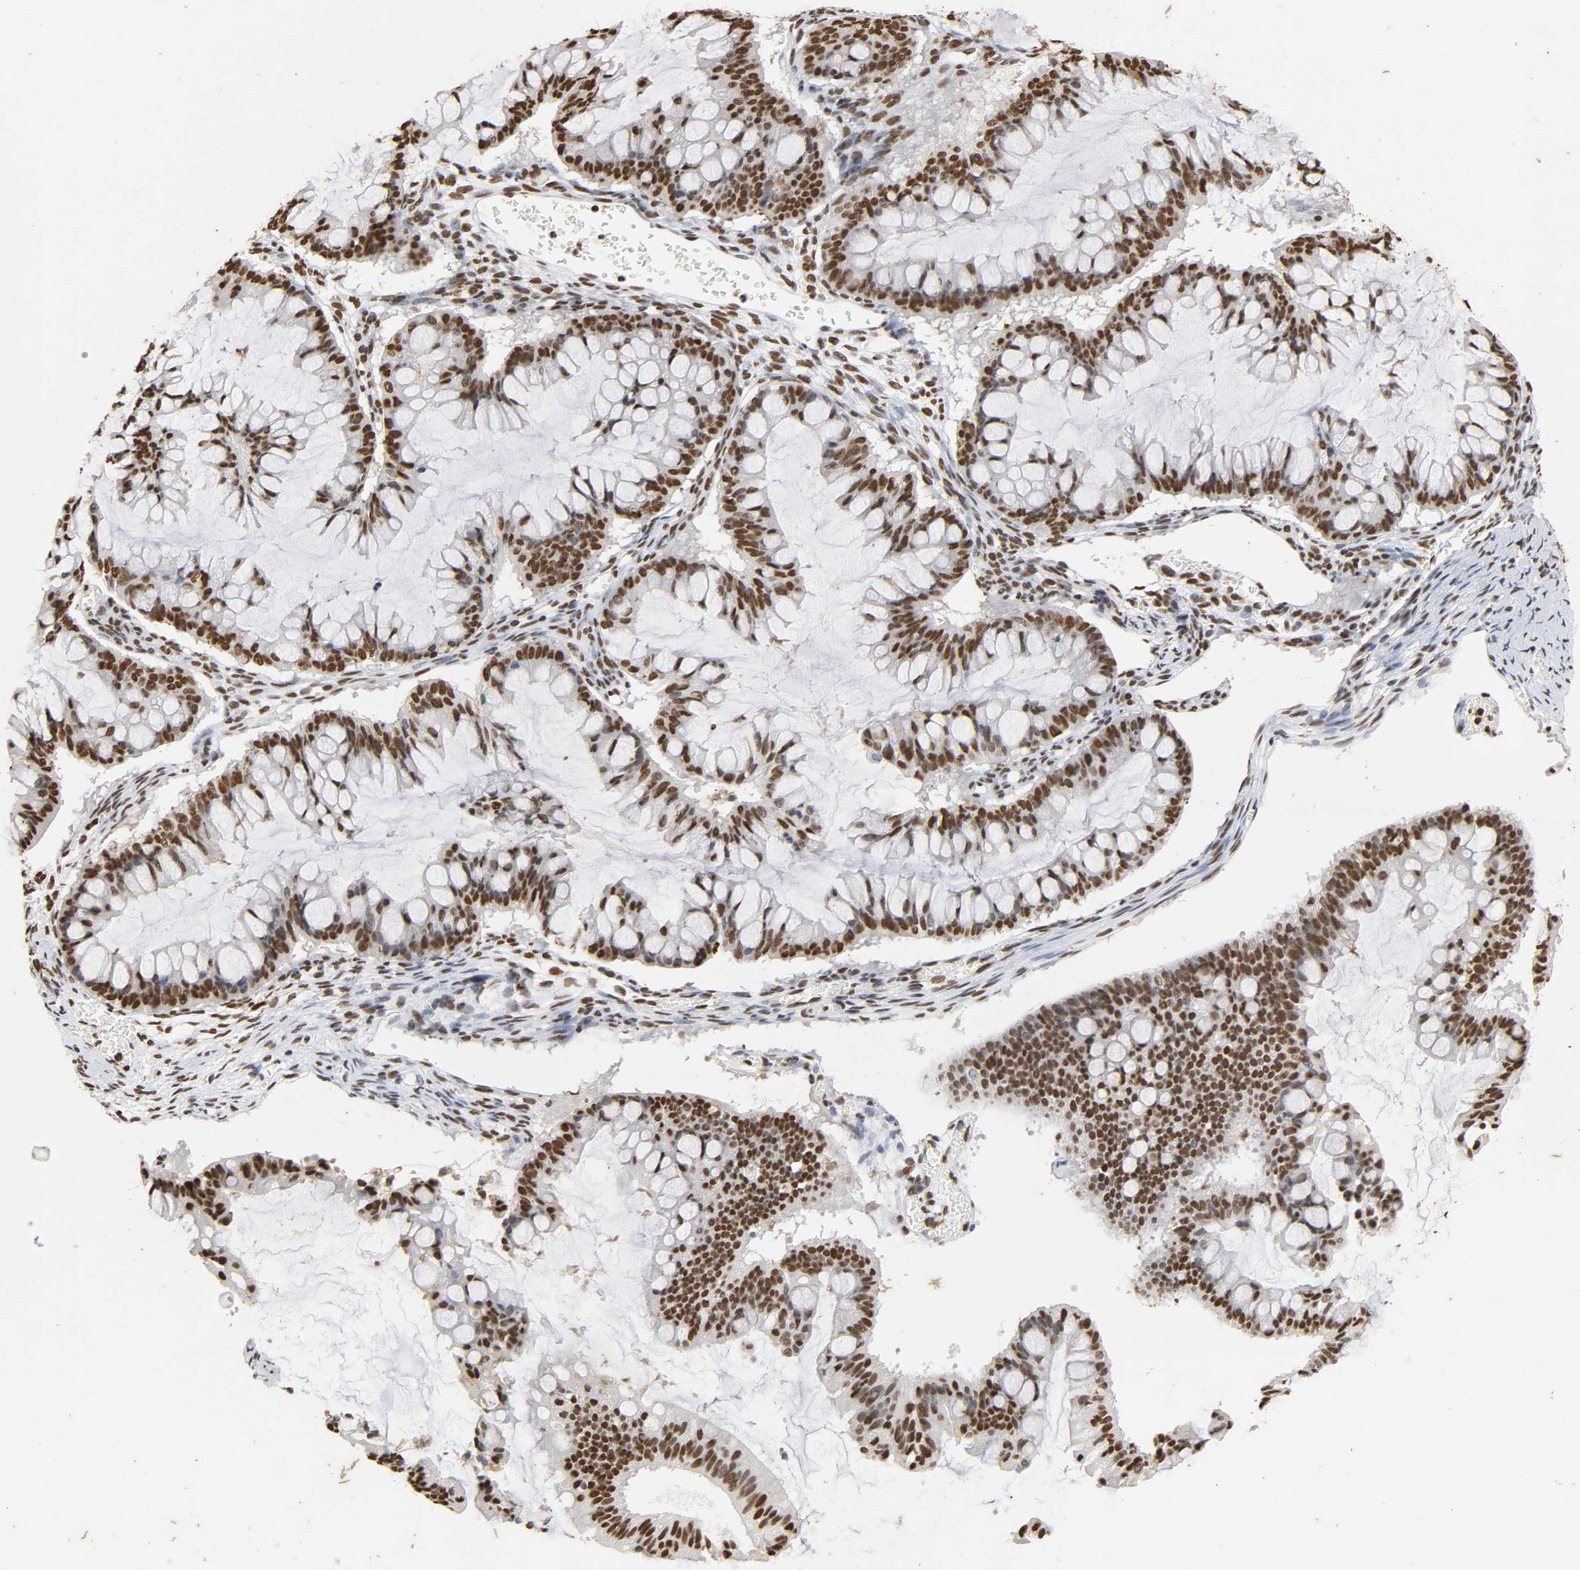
{"staining": {"intensity": "strong", "quantity": ">75%", "location": "nuclear"}, "tissue": "ovarian cancer", "cell_type": "Tumor cells", "image_type": "cancer", "snomed": [{"axis": "morphology", "description": "Cystadenocarcinoma, mucinous, NOS"}, {"axis": "topography", "description": "Ovary"}], "caption": "IHC staining of mucinous cystadenocarcinoma (ovarian), which reveals high levels of strong nuclear positivity in approximately >75% of tumor cells indicating strong nuclear protein staining. The staining was performed using DAB (3,3'-diaminobenzidine) (brown) for protein detection and nuclei were counterstained in hematoxylin (blue).", "gene": "HNRNPC", "patient": {"sex": "female", "age": 73}}